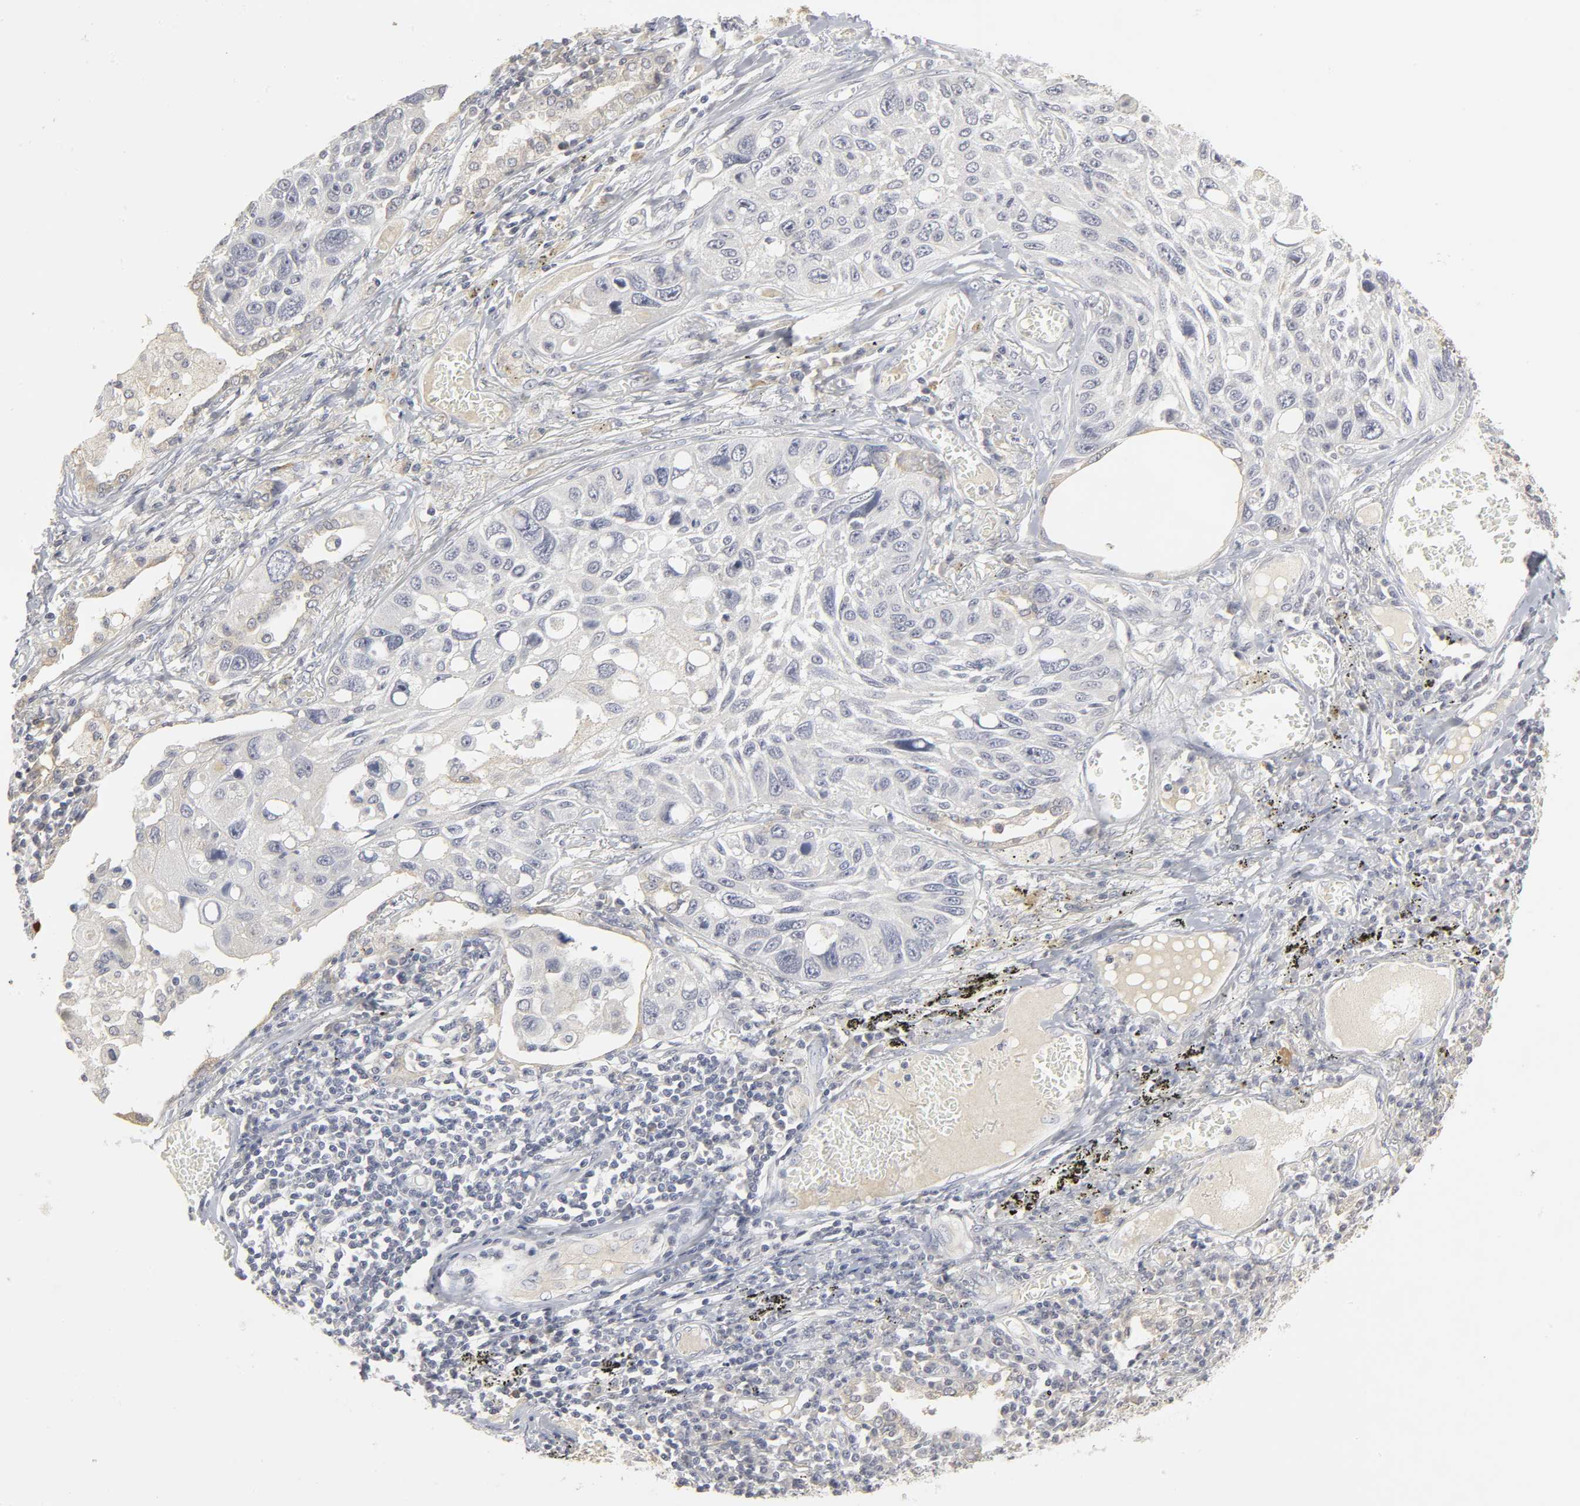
{"staining": {"intensity": "negative", "quantity": "none", "location": "none"}, "tissue": "lung cancer", "cell_type": "Tumor cells", "image_type": "cancer", "snomed": [{"axis": "morphology", "description": "Squamous cell carcinoma, NOS"}, {"axis": "topography", "description": "Lung"}], "caption": "Tumor cells are negative for brown protein staining in lung cancer.", "gene": "TCAP", "patient": {"sex": "male", "age": 71}}